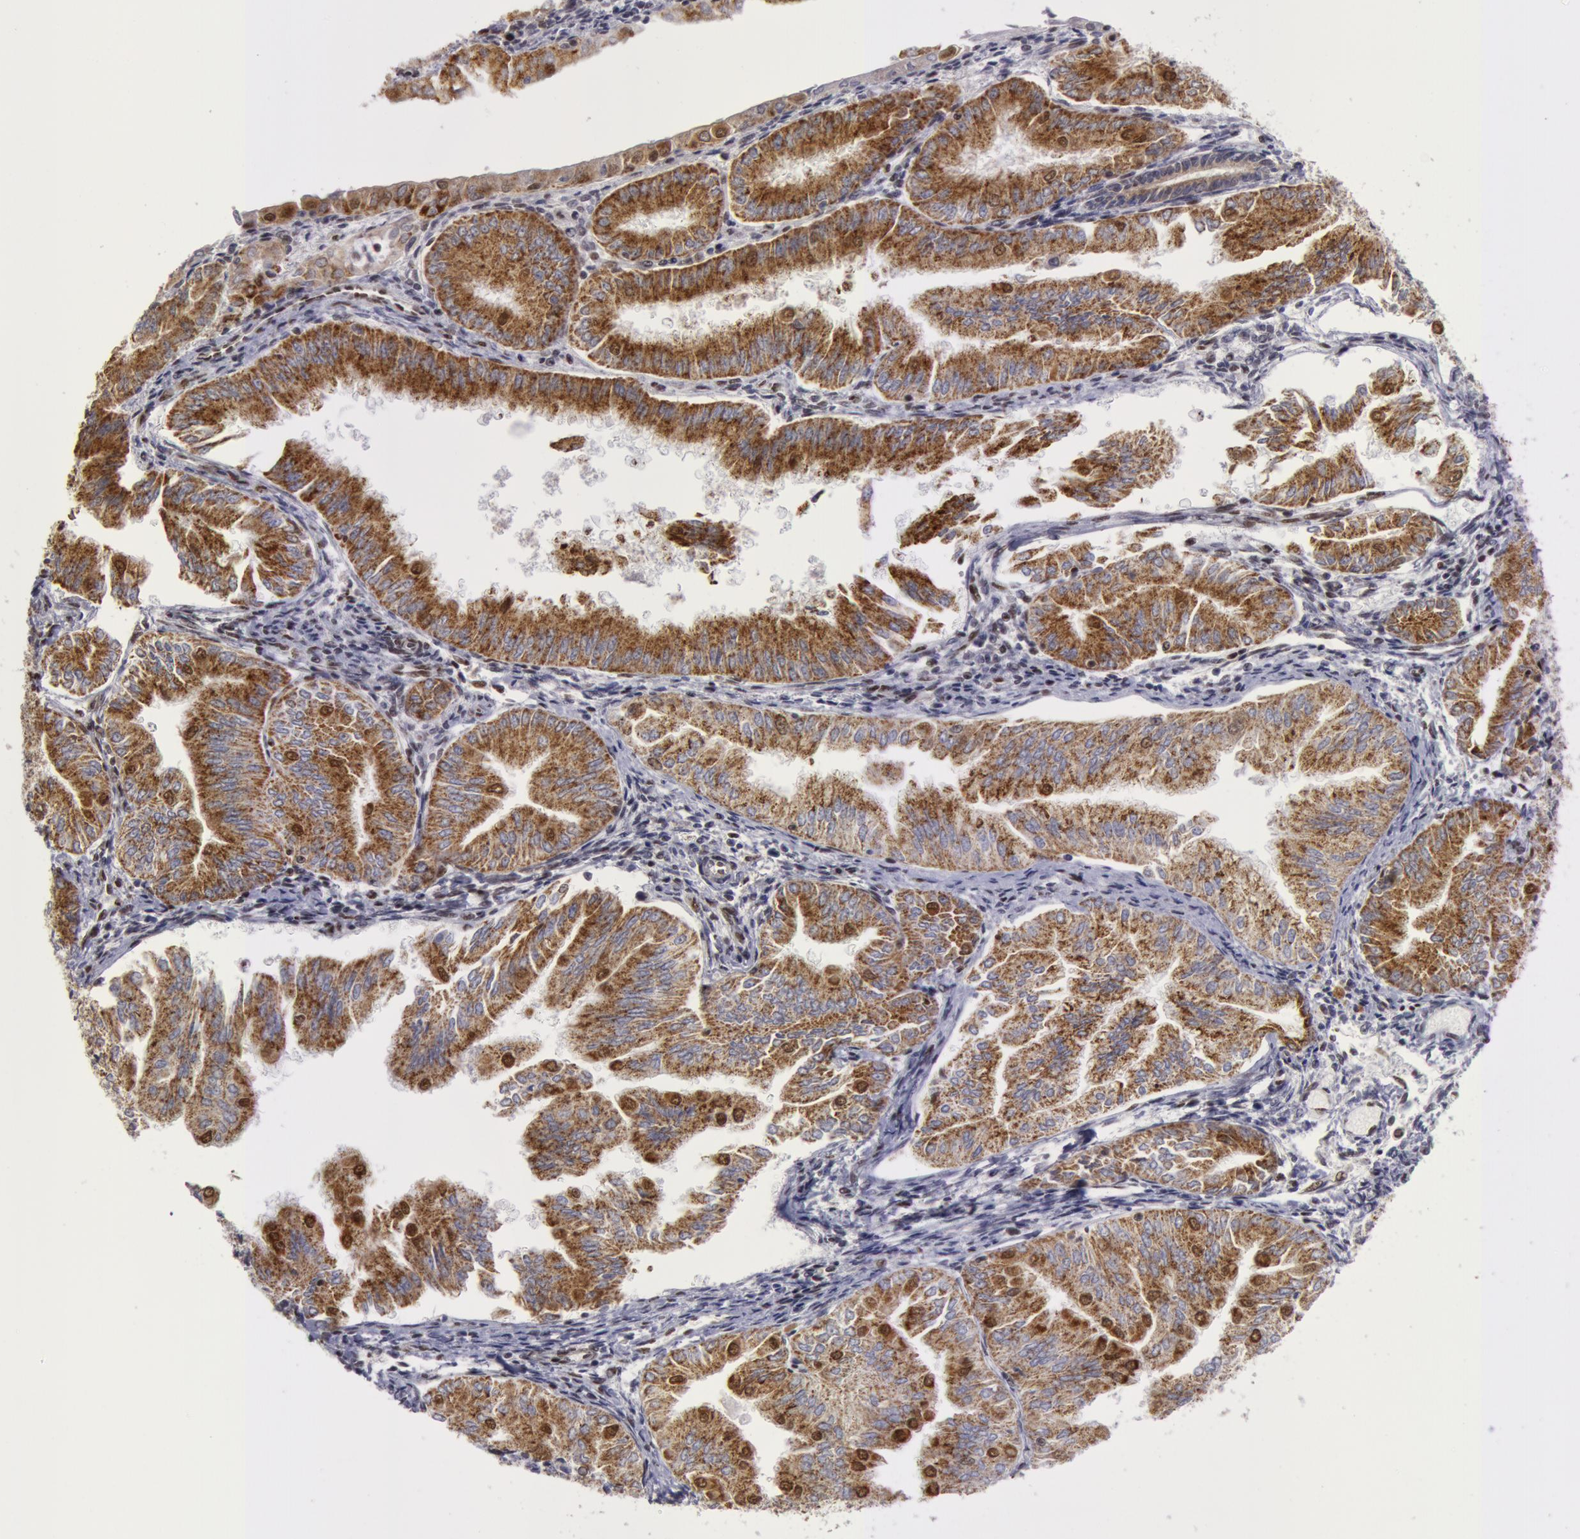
{"staining": {"intensity": "strong", "quantity": ">75%", "location": "cytoplasmic/membranous"}, "tissue": "endometrial cancer", "cell_type": "Tumor cells", "image_type": "cancer", "snomed": [{"axis": "morphology", "description": "Adenocarcinoma, NOS"}, {"axis": "topography", "description": "Endometrium"}], "caption": "Endometrial adenocarcinoma stained with a brown dye exhibits strong cytoplasmic/membranous positive positivity in about >75% of tumor cells.", "gene": "VRTN", "patient": {"sex": "female", "age": 53}}